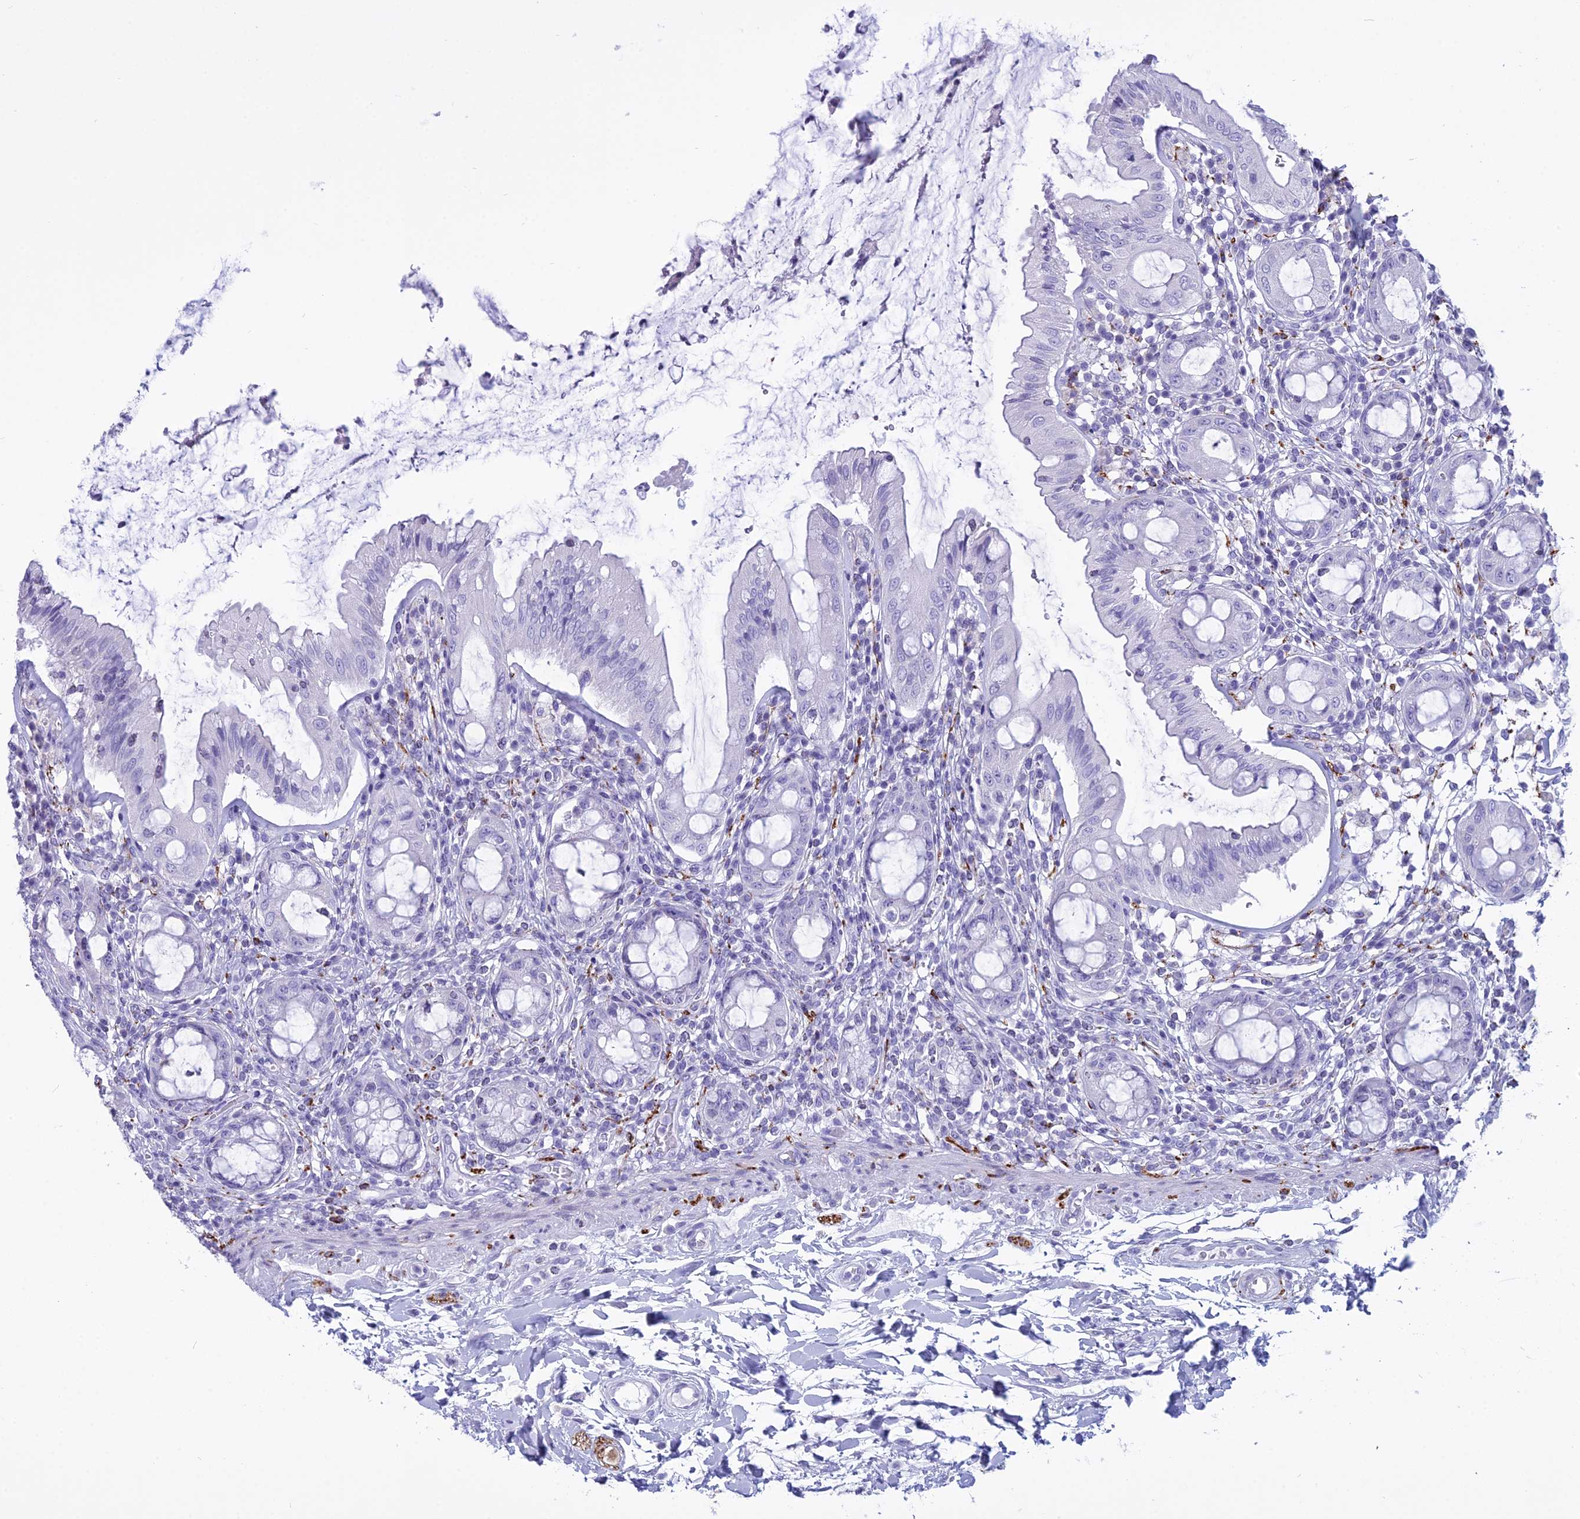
{"staining": {"intensity": "negative", "quantity": "none", "location": "none"}, "tissue": "rectum", "cell_type": "Glandular cells", "image_type": "normal", "snomed": [{"axis": "morphology", "description": "Normal tissue, NOS"}, {"axis": "topography", "description": "Rectum"}], "caption": "Rectum was stained to show a protein in brown. There is no significant staining in glandular cells. (Brightfield microscopy of DAB immunohistochemistry (IHC) at high magnification).", "gene": "MAP6", "patient": {"sex": "female", "age": 57}}